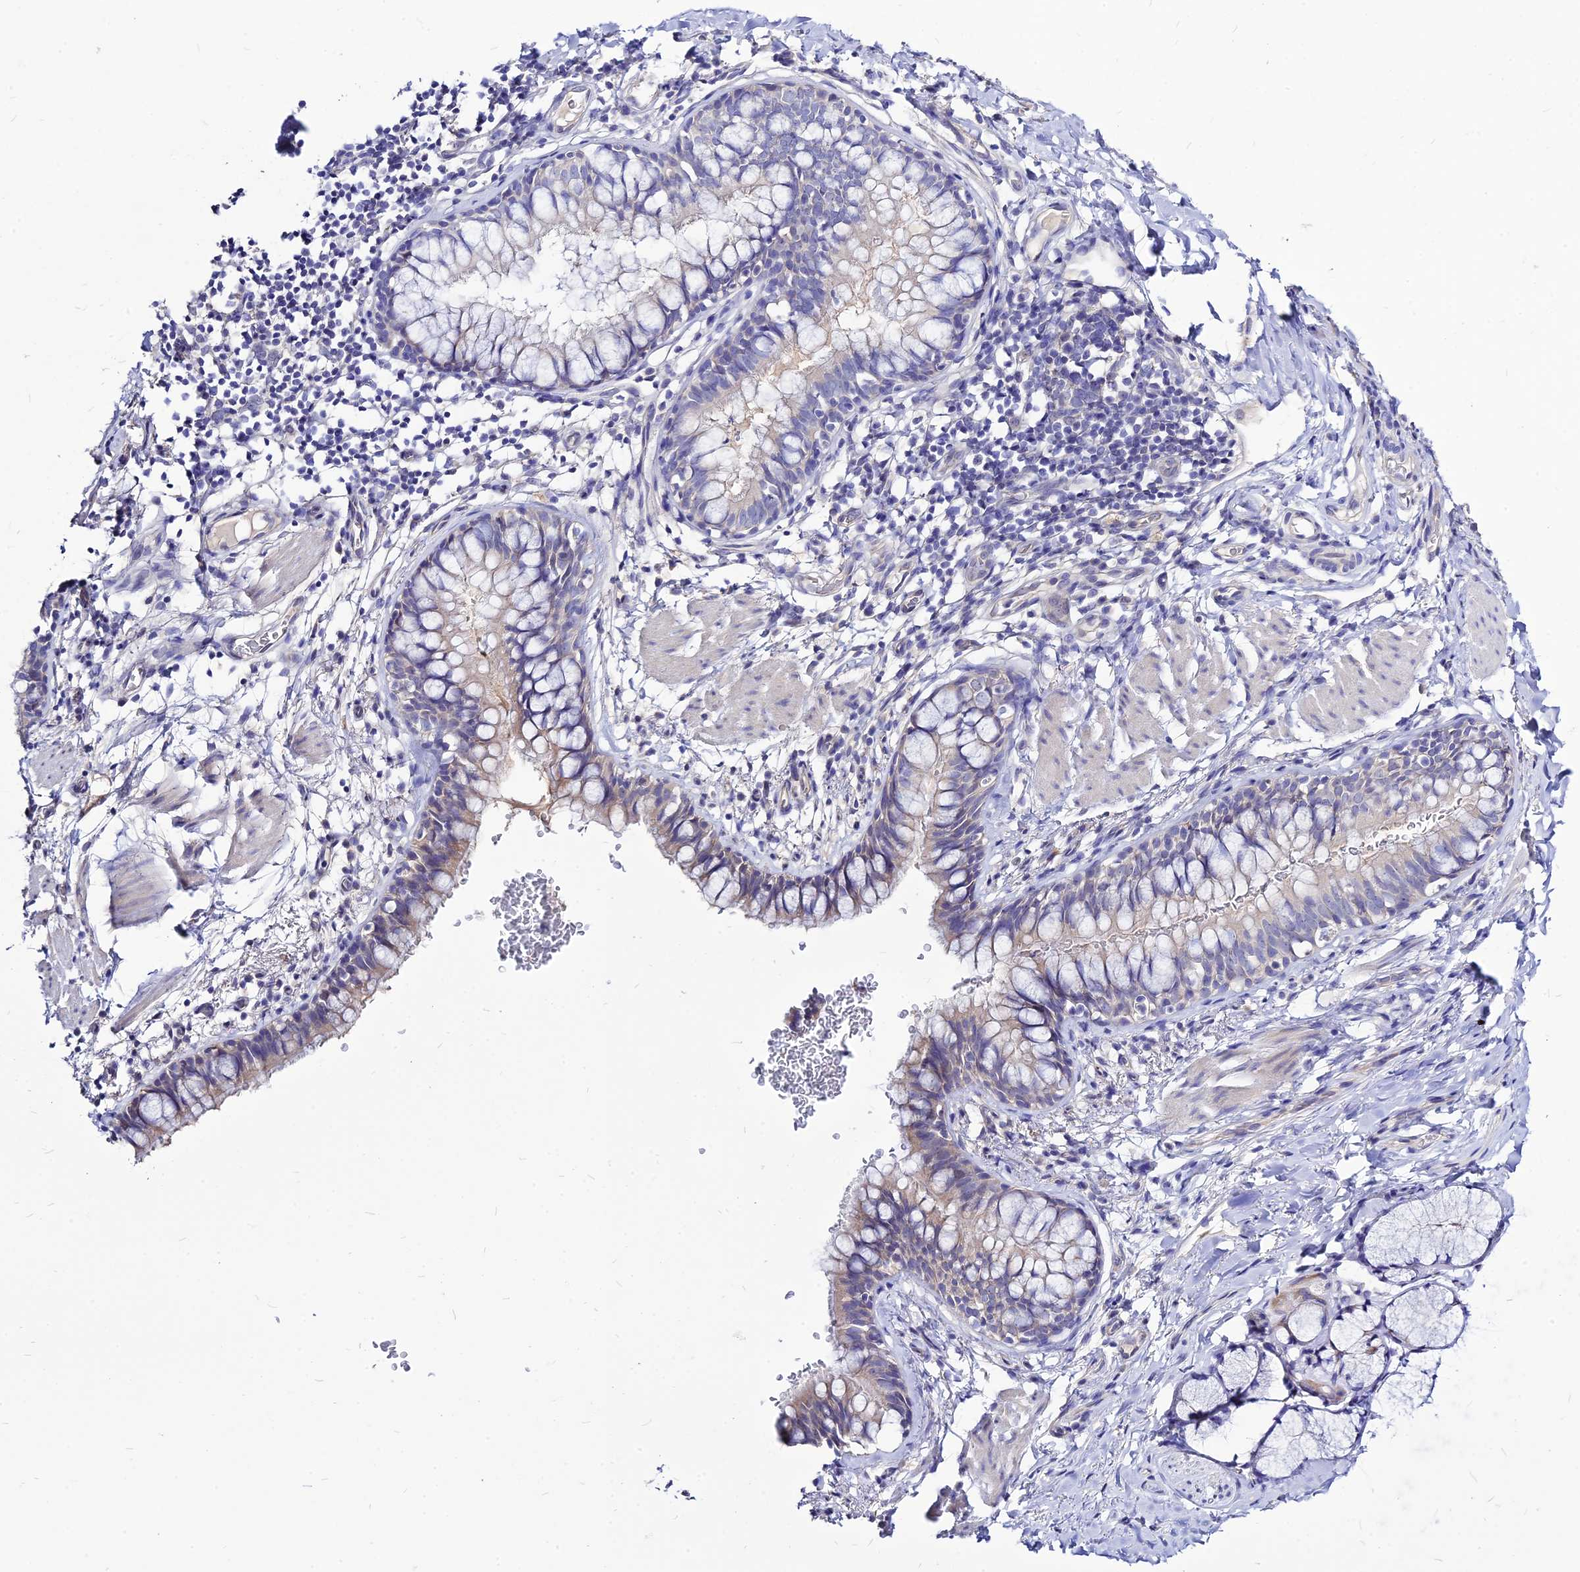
{"staining": {"intensity": "weak", "quantity": "<25%", "location": "cytoplasmic/membranous"}, "tissue": "bronchus", "cell_type": "Respiratory epithelial cells", "image_type": "normal", "snomed": [{"axis": "morphology", "description": "Normal tissue, NOS"}, {"axis": "topography", "description": "Cartilage tissue"}, {"axis": "topography", "description": "Bronchus"}], "caption": "Immunohistochemistry (IHC) of unremarkable bronchus demonstrates no positivity in respiratory epithelial cells.", "gene": "CZIB", "patient": {"sex": "female", "age": 36}}